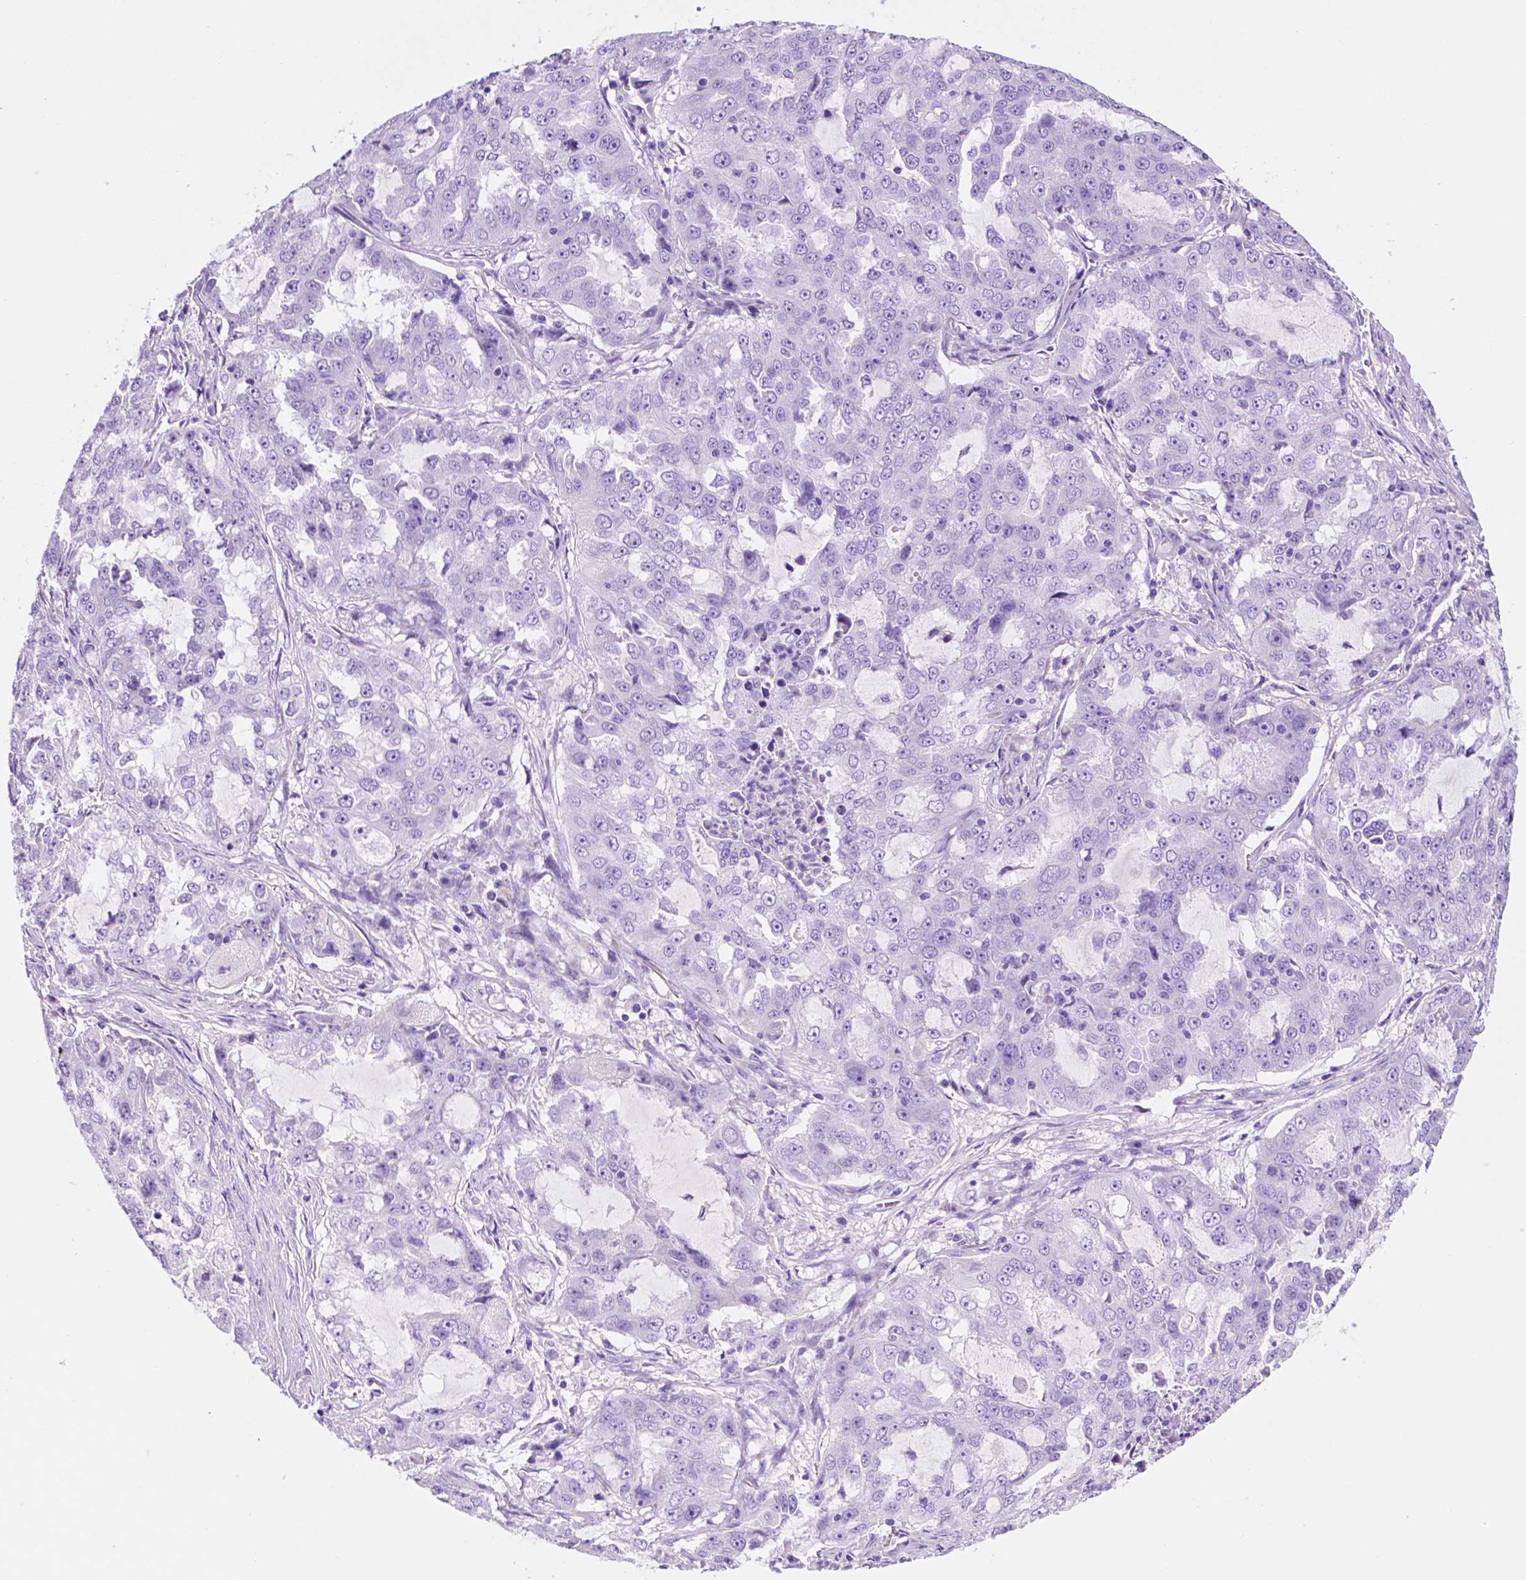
{"staining": {"intensity": "negative", "quantity": "none", "location": "none"}, "tissue": "lung cancer", "cell_type": "Tumor cells", "image_type": "cancer", "snomed": [{"axis": "morphology", "description": "Adenocarcinoma, NOS"}, {"axis": "topography", "description": "Lung"}], "caption": "Lung cancer (adenocarcinoma) was stained to show a protein in brown. There is no significant positivity in tumor cells. (Immunohistochemistry (ihc), brightfield microscopy, high magnification).", "gene": "FOXB2", "patient": {"sex": "female", "age": 61}}